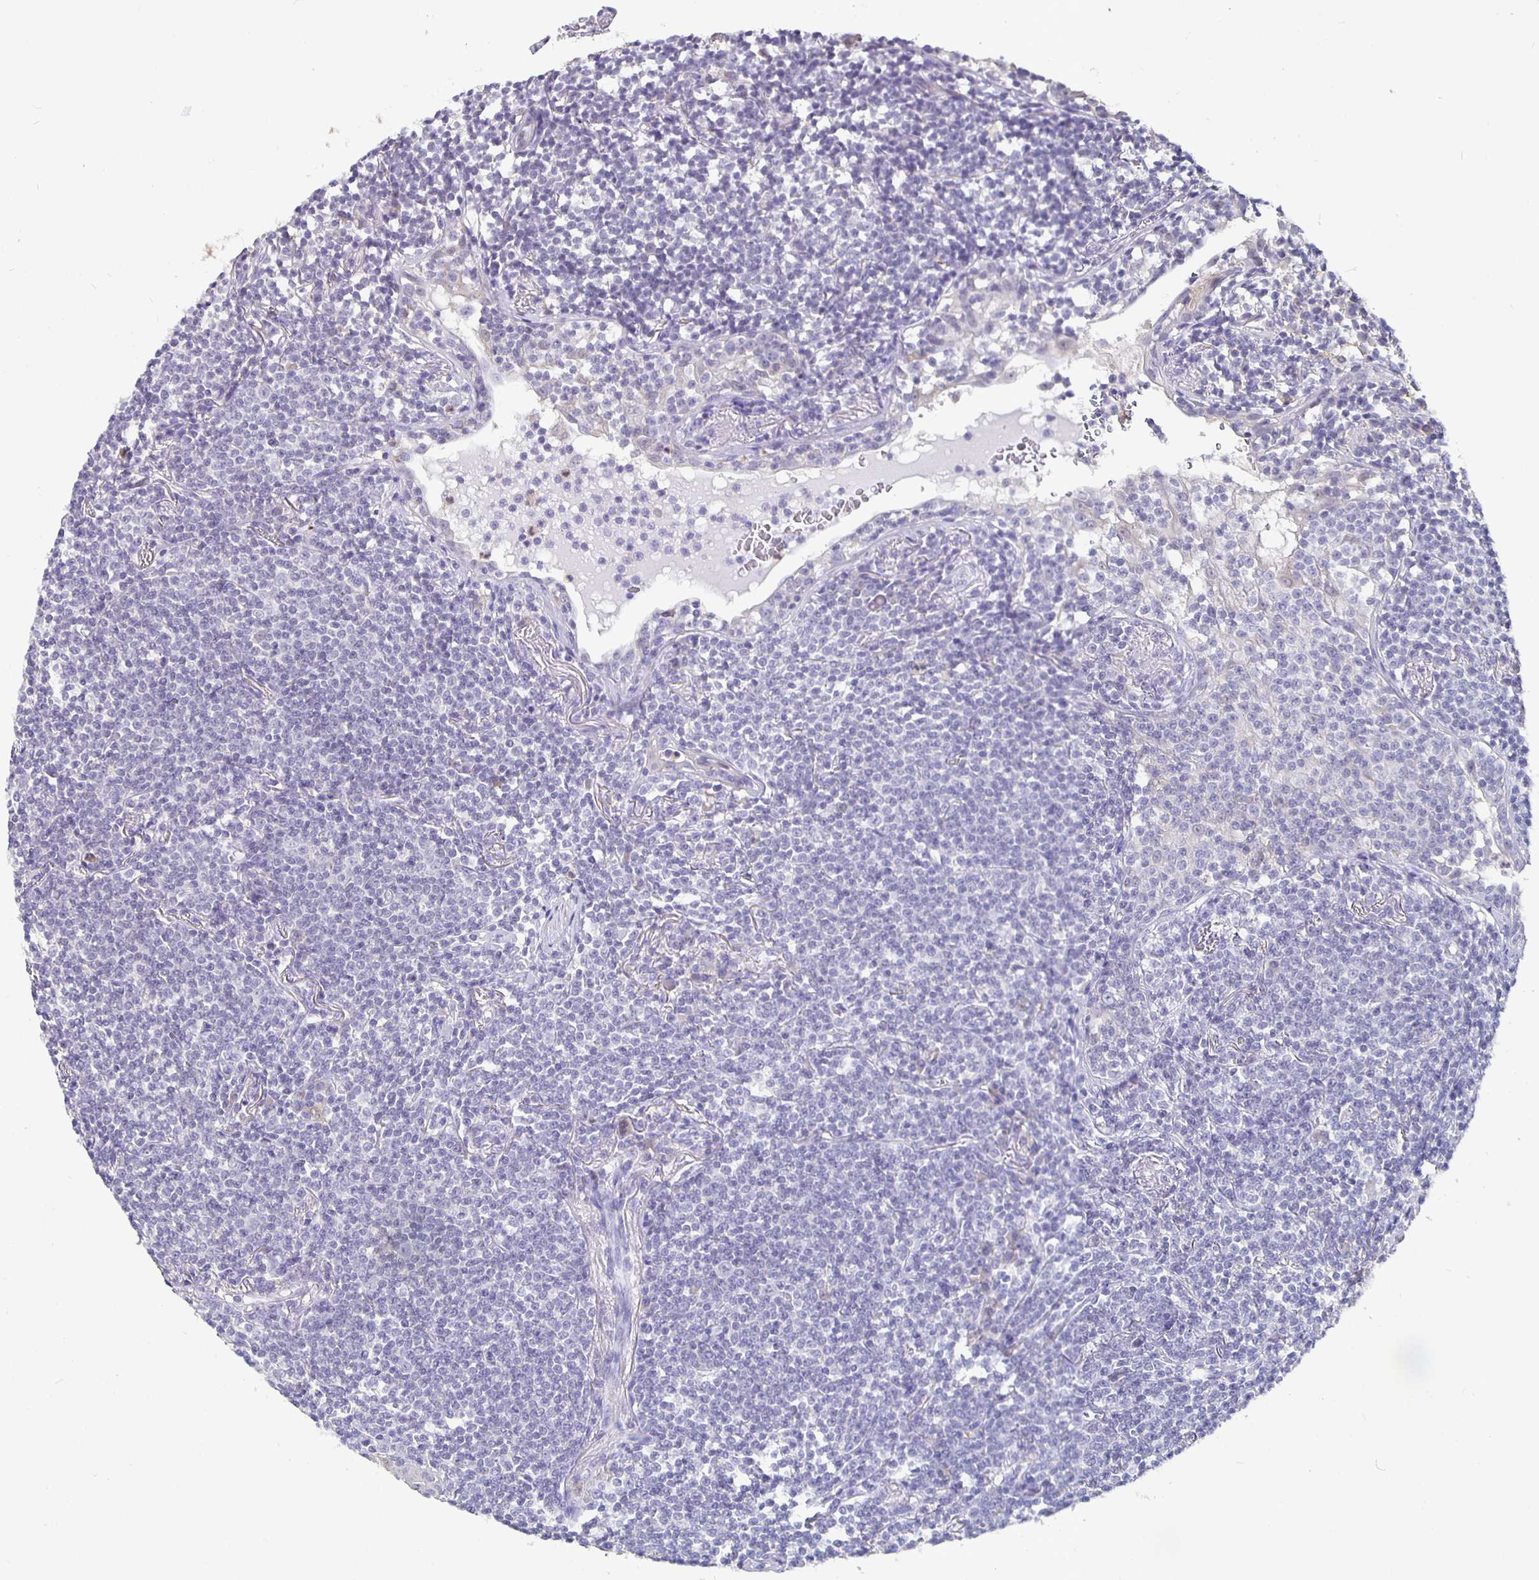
{"staining": {"intensity": "negative", "quantity": "none", "location": "none"}, "tissue": "lymphoma", "cell_type": "Tumor cells", "image_type": "cancer", "snomed": [{"axis": "morphology", "description": "Malignant lymphoma, non-Hodgkin's type, Low grade"}, {"axis": "topography", "description": "Lung"}], "caption": "Immunohistochemistry (IHC) image of lymphoma stained for a protein (brown), which shows no staining in tumor cells.", "gene": "GPX4", "patient": {"sex": "female", "age": 71}}